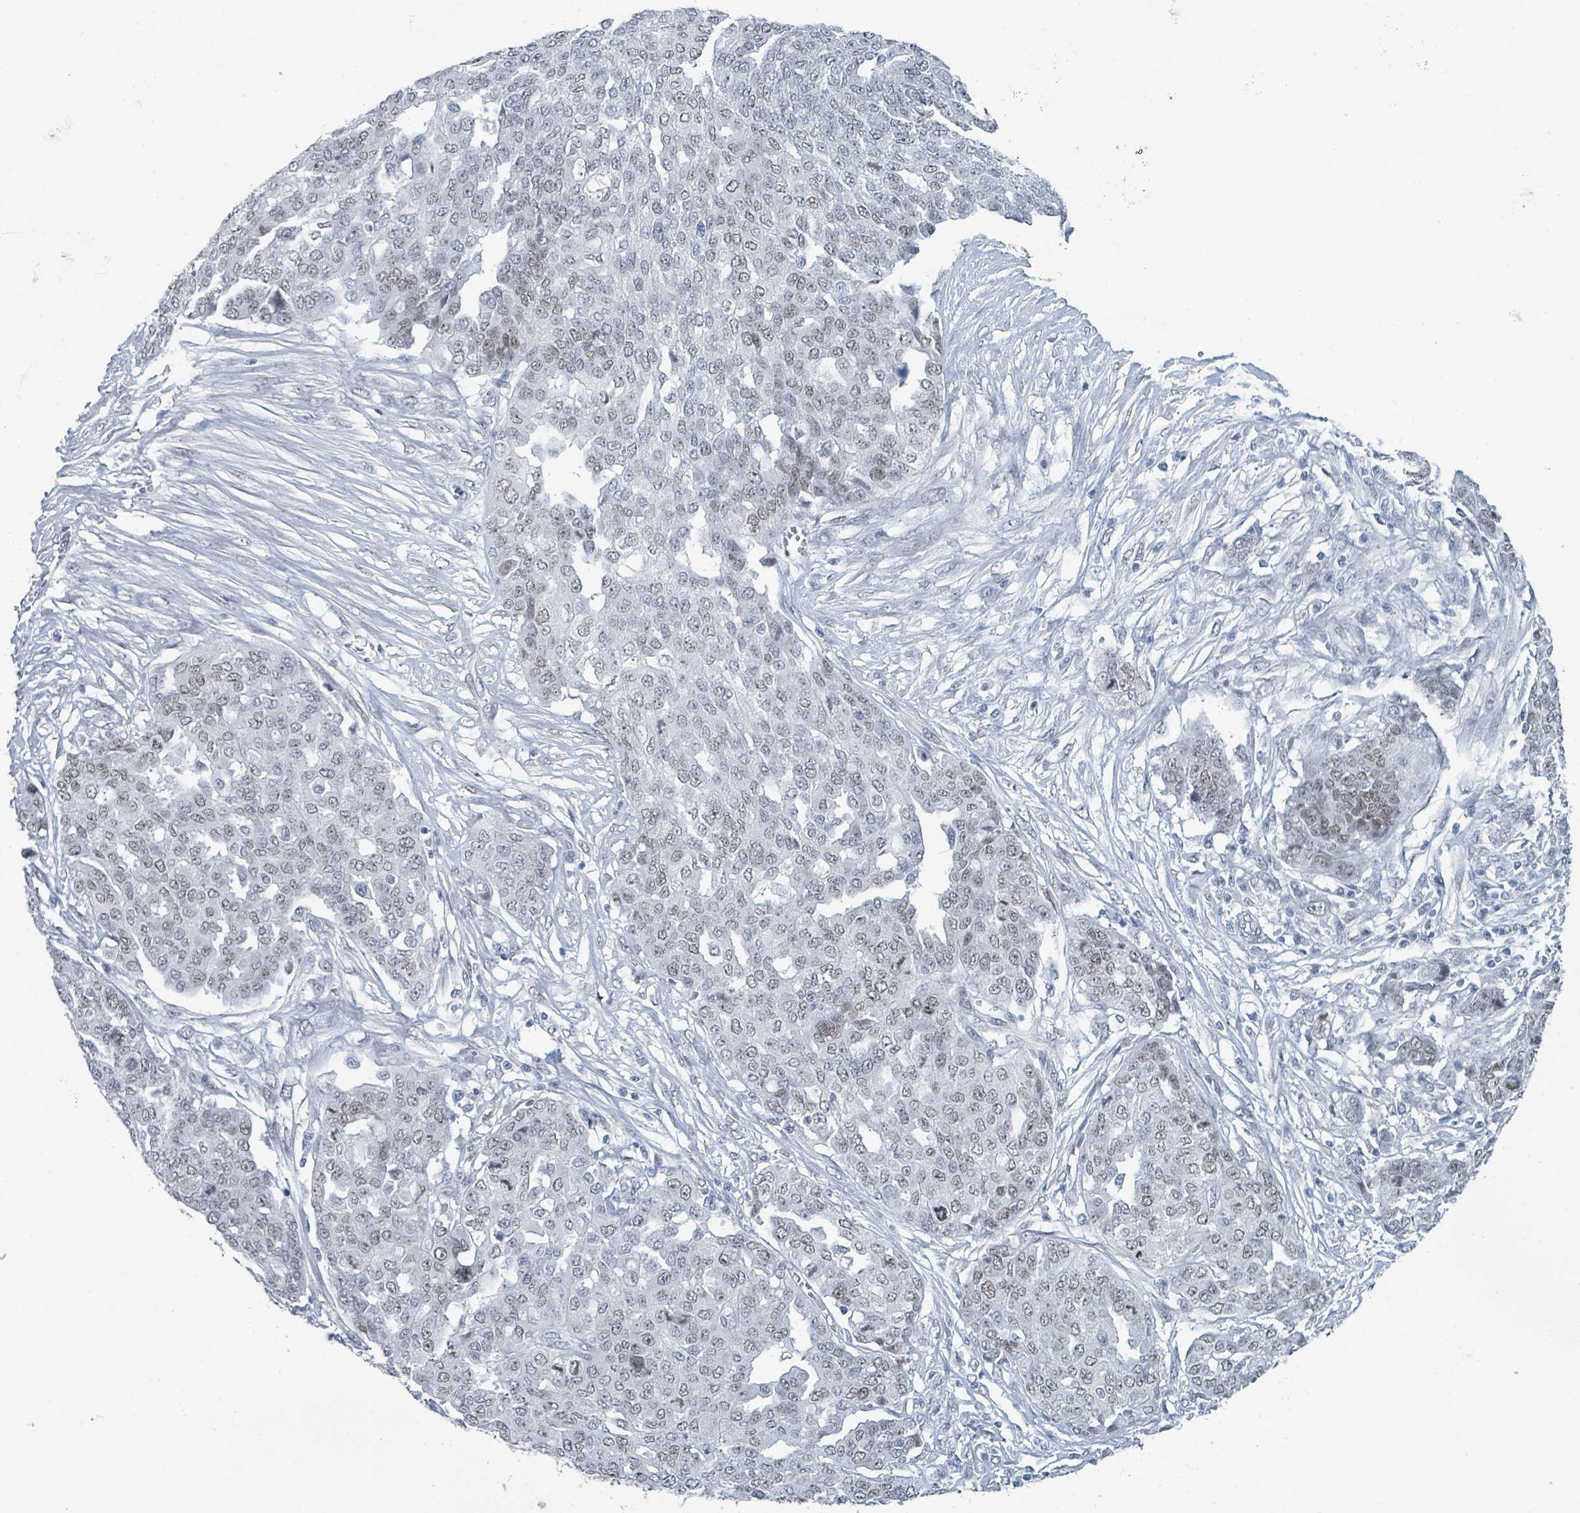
{"staining": {"intensity": "weak", "quantity": "<25%", "location": "nuclear"}, "tissue": "ovarian cancer", "cell_type": "Tumor cells", "image_type": "cancer", "snomed": [{"axis": "morphology", "description": "Cystadenocarcinoma, serous, NOS"}, {"axis": "topography", "description": "Soft tissue"}, {"axis": "topography", "description": "Ovary"}], "caption": "The immunohistochemistry (IHC) micrograph has no significant positivity in tumor cells of serous cystadenocarcinoma (ovarian) tissue.", "gene": "EHMT2", "patient": {"sex": "female", "age": 57}}